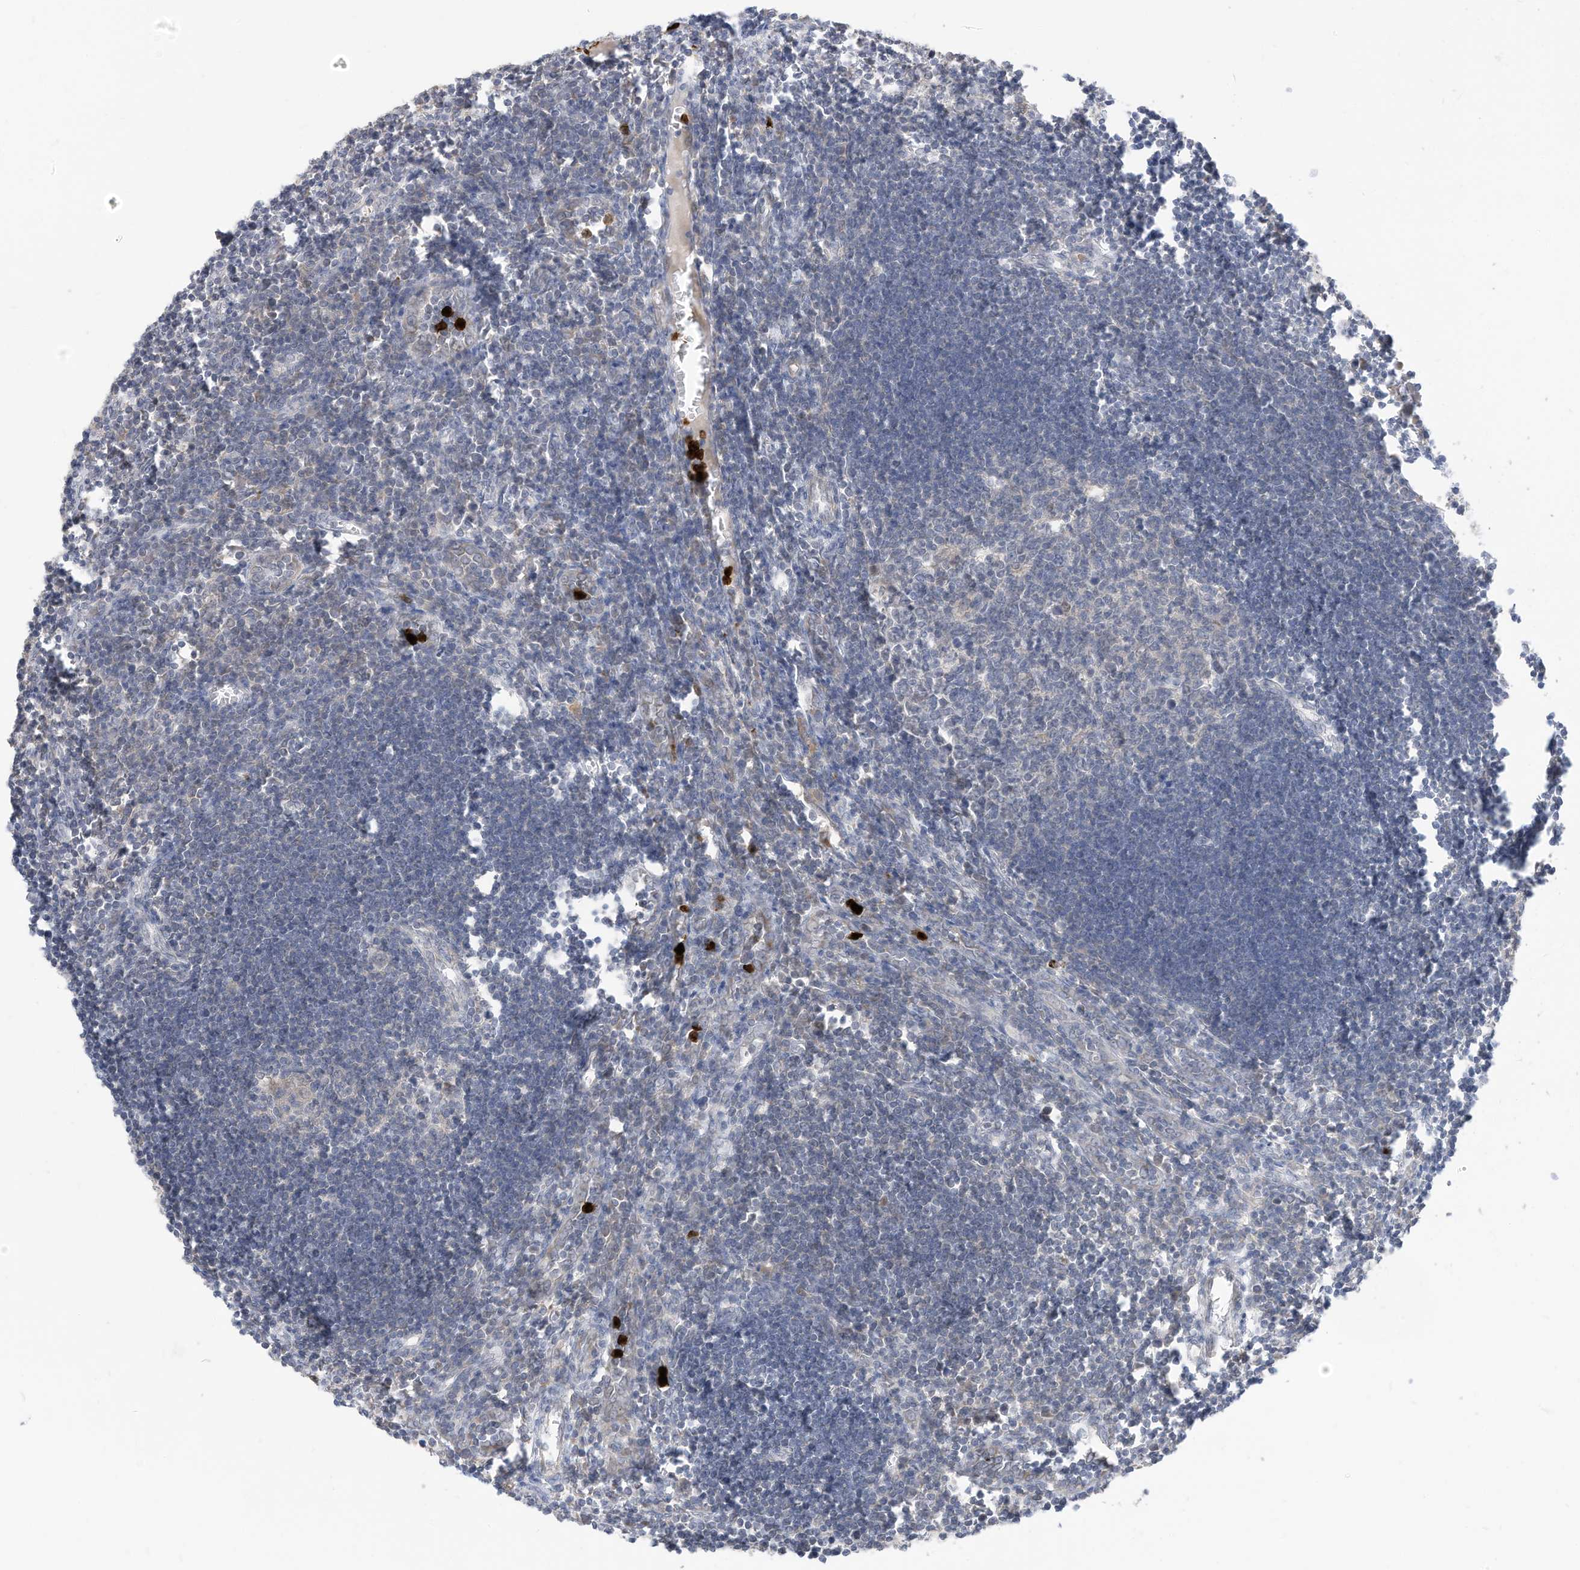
{"staining": {"intensity": "negative", "quantity": "none", "location": "none"}, "tissue": "lymph node", "cell_type": "Germinal center cells", "image_type": "normal", "snomed": [{"axis": "morphology", "description": "Normal tissue, NOS"}, {"axis": "morphology", "description": "Malignant melanoma, Metastatic site"}, {"axis": "topography", "description": "Lymph node"}], "caption": "The photomicrograph reveals no staining of germinal center cells in benign lymph node. (DAB immunohistochemistry (IHC), high magnification).", "gene": "CNKSR1", "patient": {"sex": "male", "age": 41}}